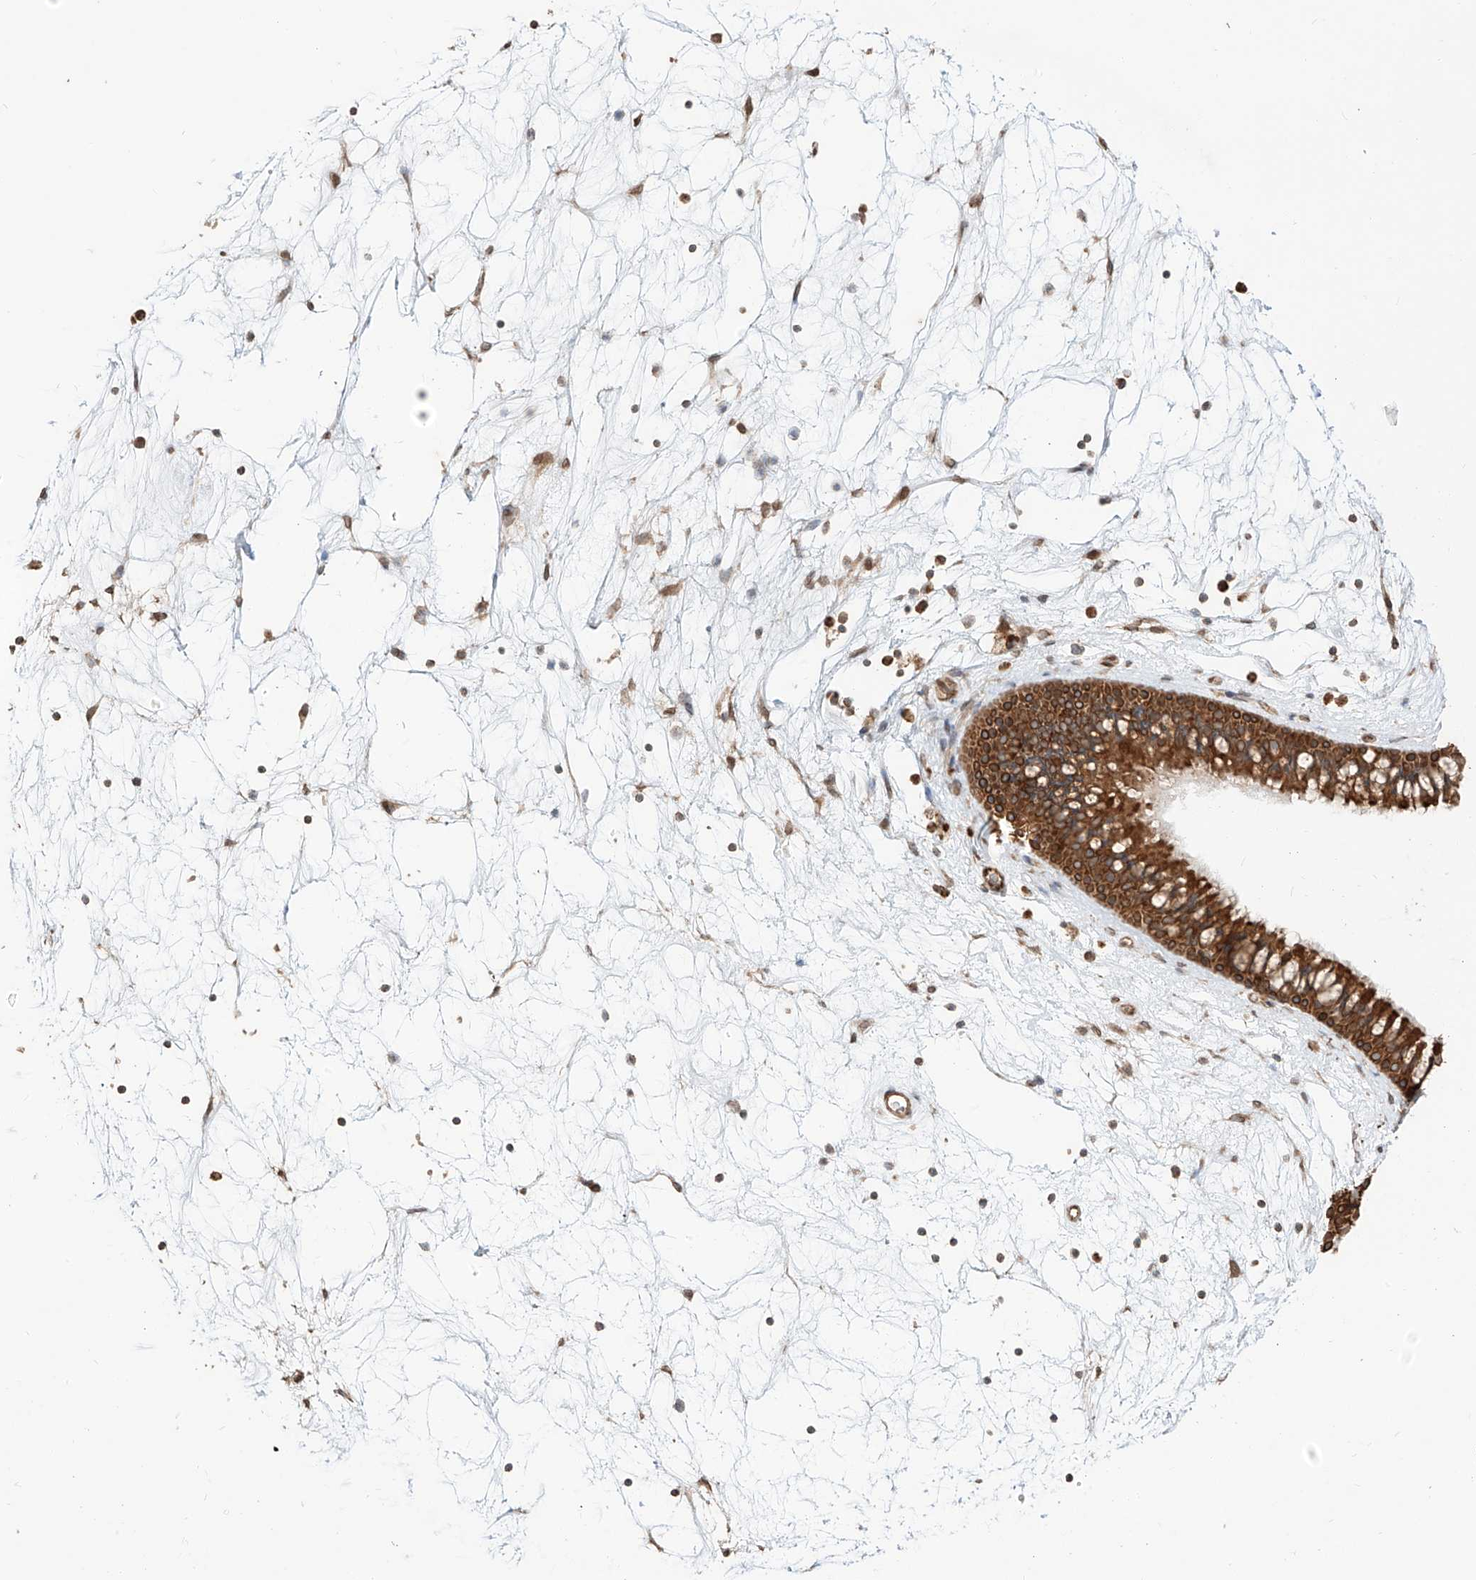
{"staining": {"intensity": "strong", "quantity": ">75%", "location": "cytoplasmic/membranous"}, "tissue": "nasopharynx", "cell_type": "Respiratory epithelial cells", "image_type": "normal", "snomed": [{"axis": "morphology", "description": "Normal tissue, NOS"}, {"axis": "topography", "description": "Nasopharynx"}], "caption": "DAB immunohistochemical staining of normal nasopharynx shows strong cytoplasmic/membranous protein positivity in about >75% of respiratory epithelial cells. The staining is performed using DAB (3,3'-diaminobenzidine) brown chromogen to label protein expression. The nuclei are counter-stained blue using hematoxylin.", "gene": "CEP162", "patient": {"sex": "male", "age": 64}}